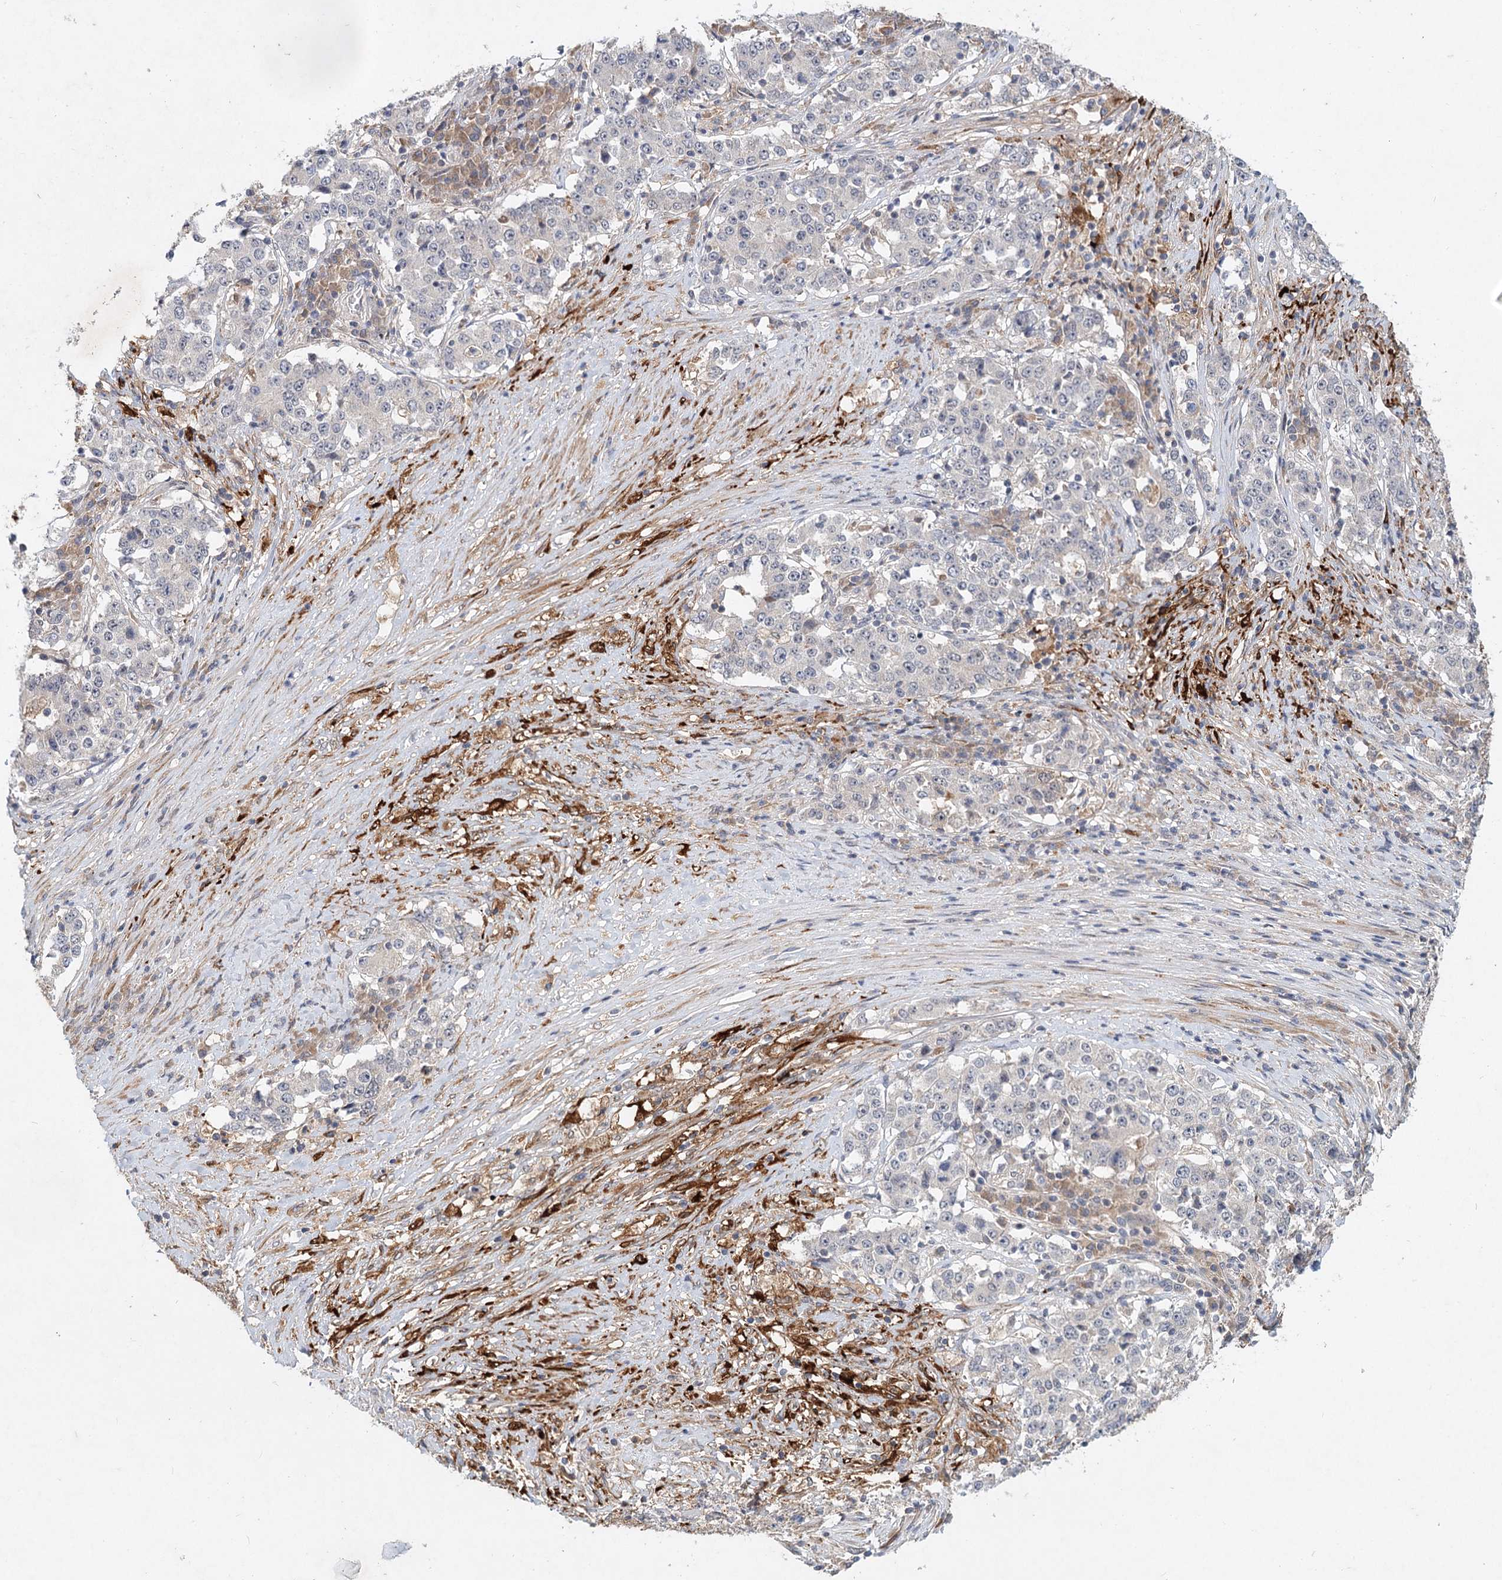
{"staining": {"intensity": "negative", "quantity": "none", "location": "none"}, "tissue": "stomach cancer", "cell_type": "Tumor cells", "image_type": "cancer", "snomed": [{"axis": "morphology", "description": "Adenocarcinoma, NOS"}, {"axis": "topography", "description": "Stomach"}], "caption": "The image demonstrates no significant positivity in tumor cells of stomach cancer.", "gene": "AP3B1", "patient": {"sex": "male", "age": 59}}